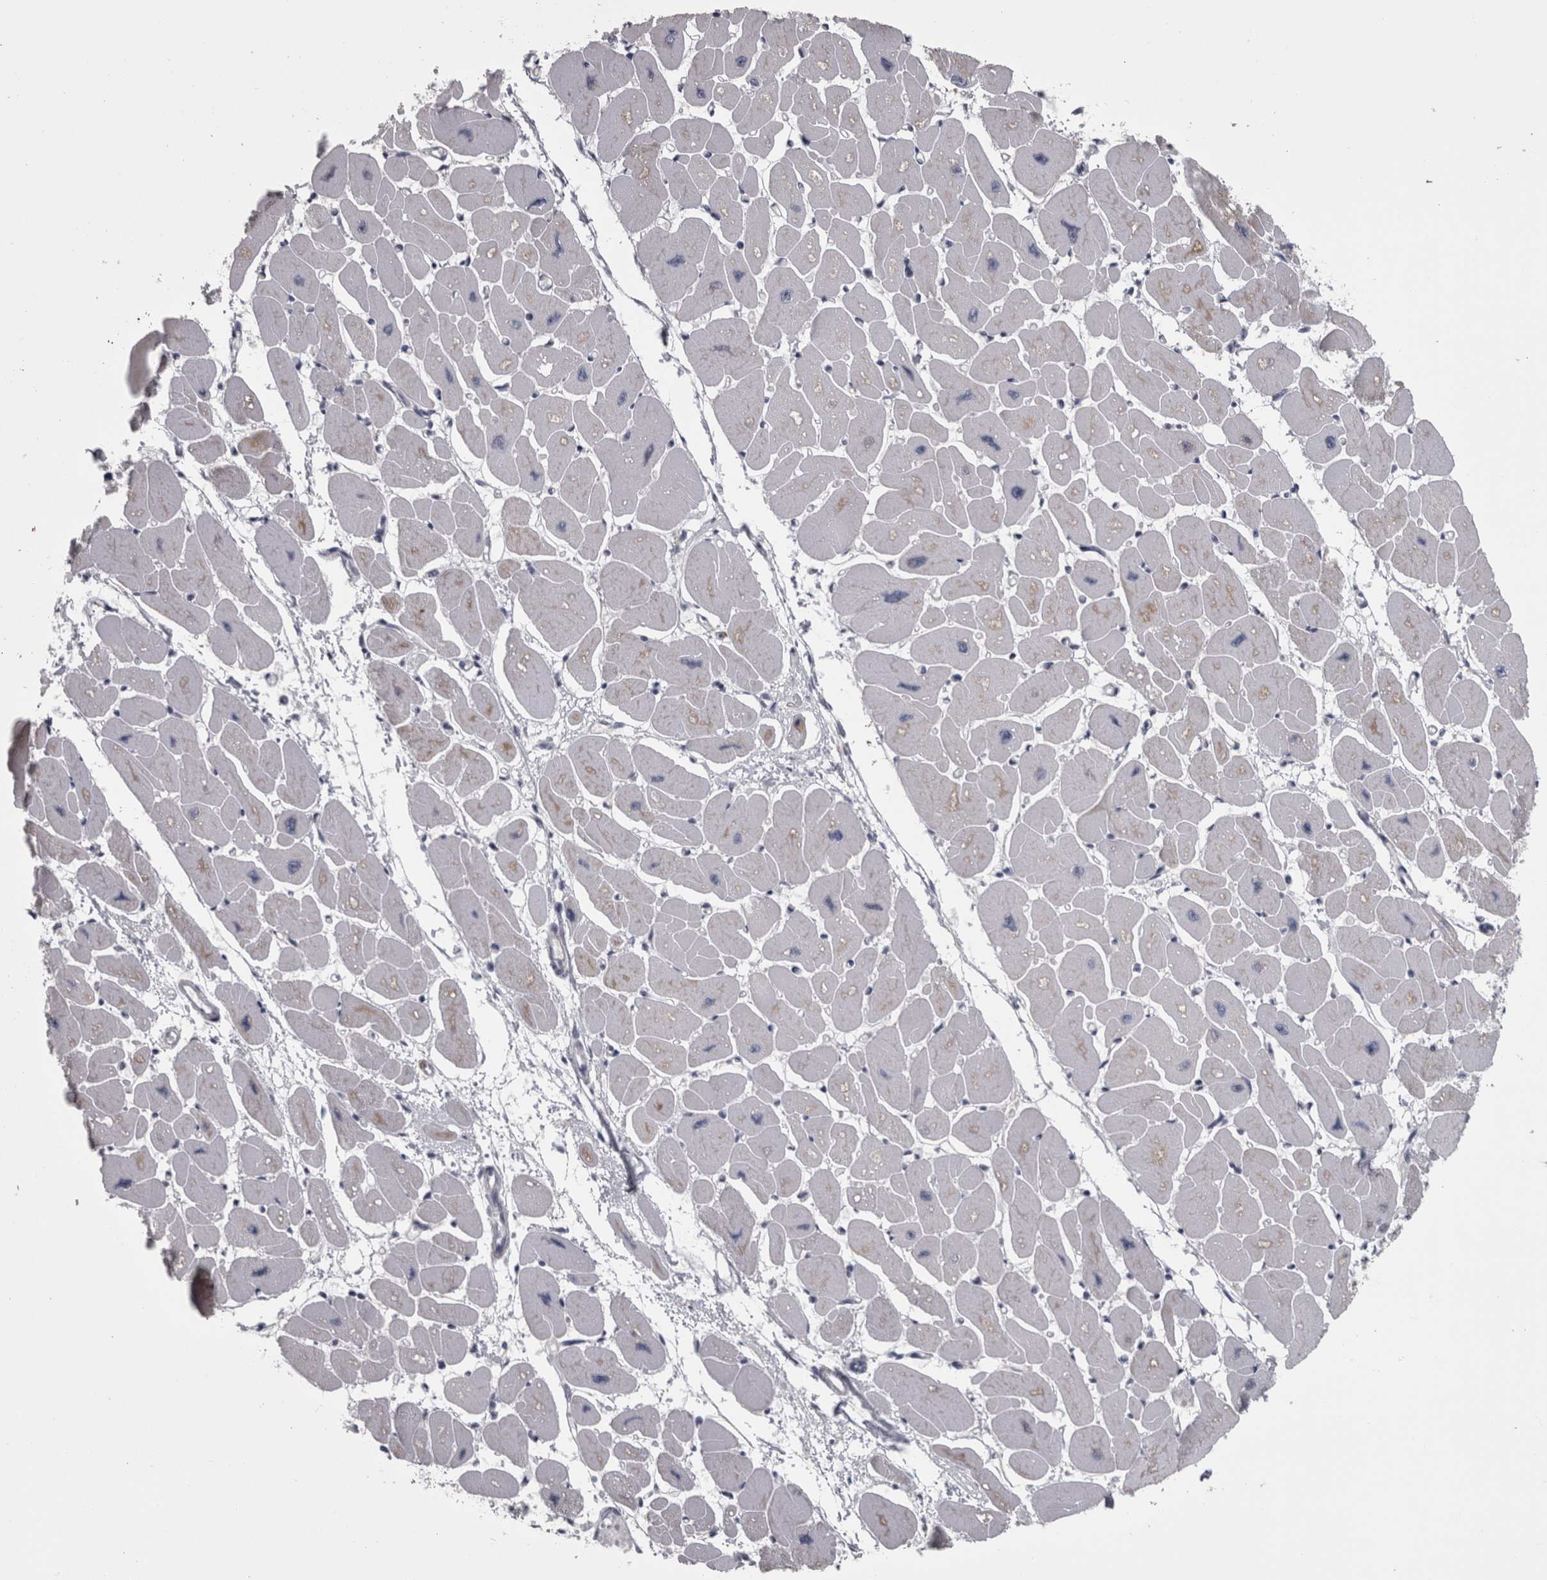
{"staining": {"intensity": "moderate", "quantity": "25%-75%", "location": "cytoplasmic/membranous"}, "tissue": "heart muscle", "cell_type": "Cardiomyocytes", "image_type": "normal", "snomed": [{"axis": "morphology", "description": "Normal tissue, NOS"}, {"axis": "topography", "description": "Heart"}], "caption": "Protein staining of benign heart muscle reveals moderate cytoplasmic/membranous staining in about 25%-75% of cardiomyocytes. The staining was performed using DAB (3,3'-diaminobenzidine) to visualize the protein expression in brown, while the nuclei were stained in blue with hematoxylin (Magnification: 20x).", "gene": "DBT", "patient": {"sex": "female", "age": 54}}